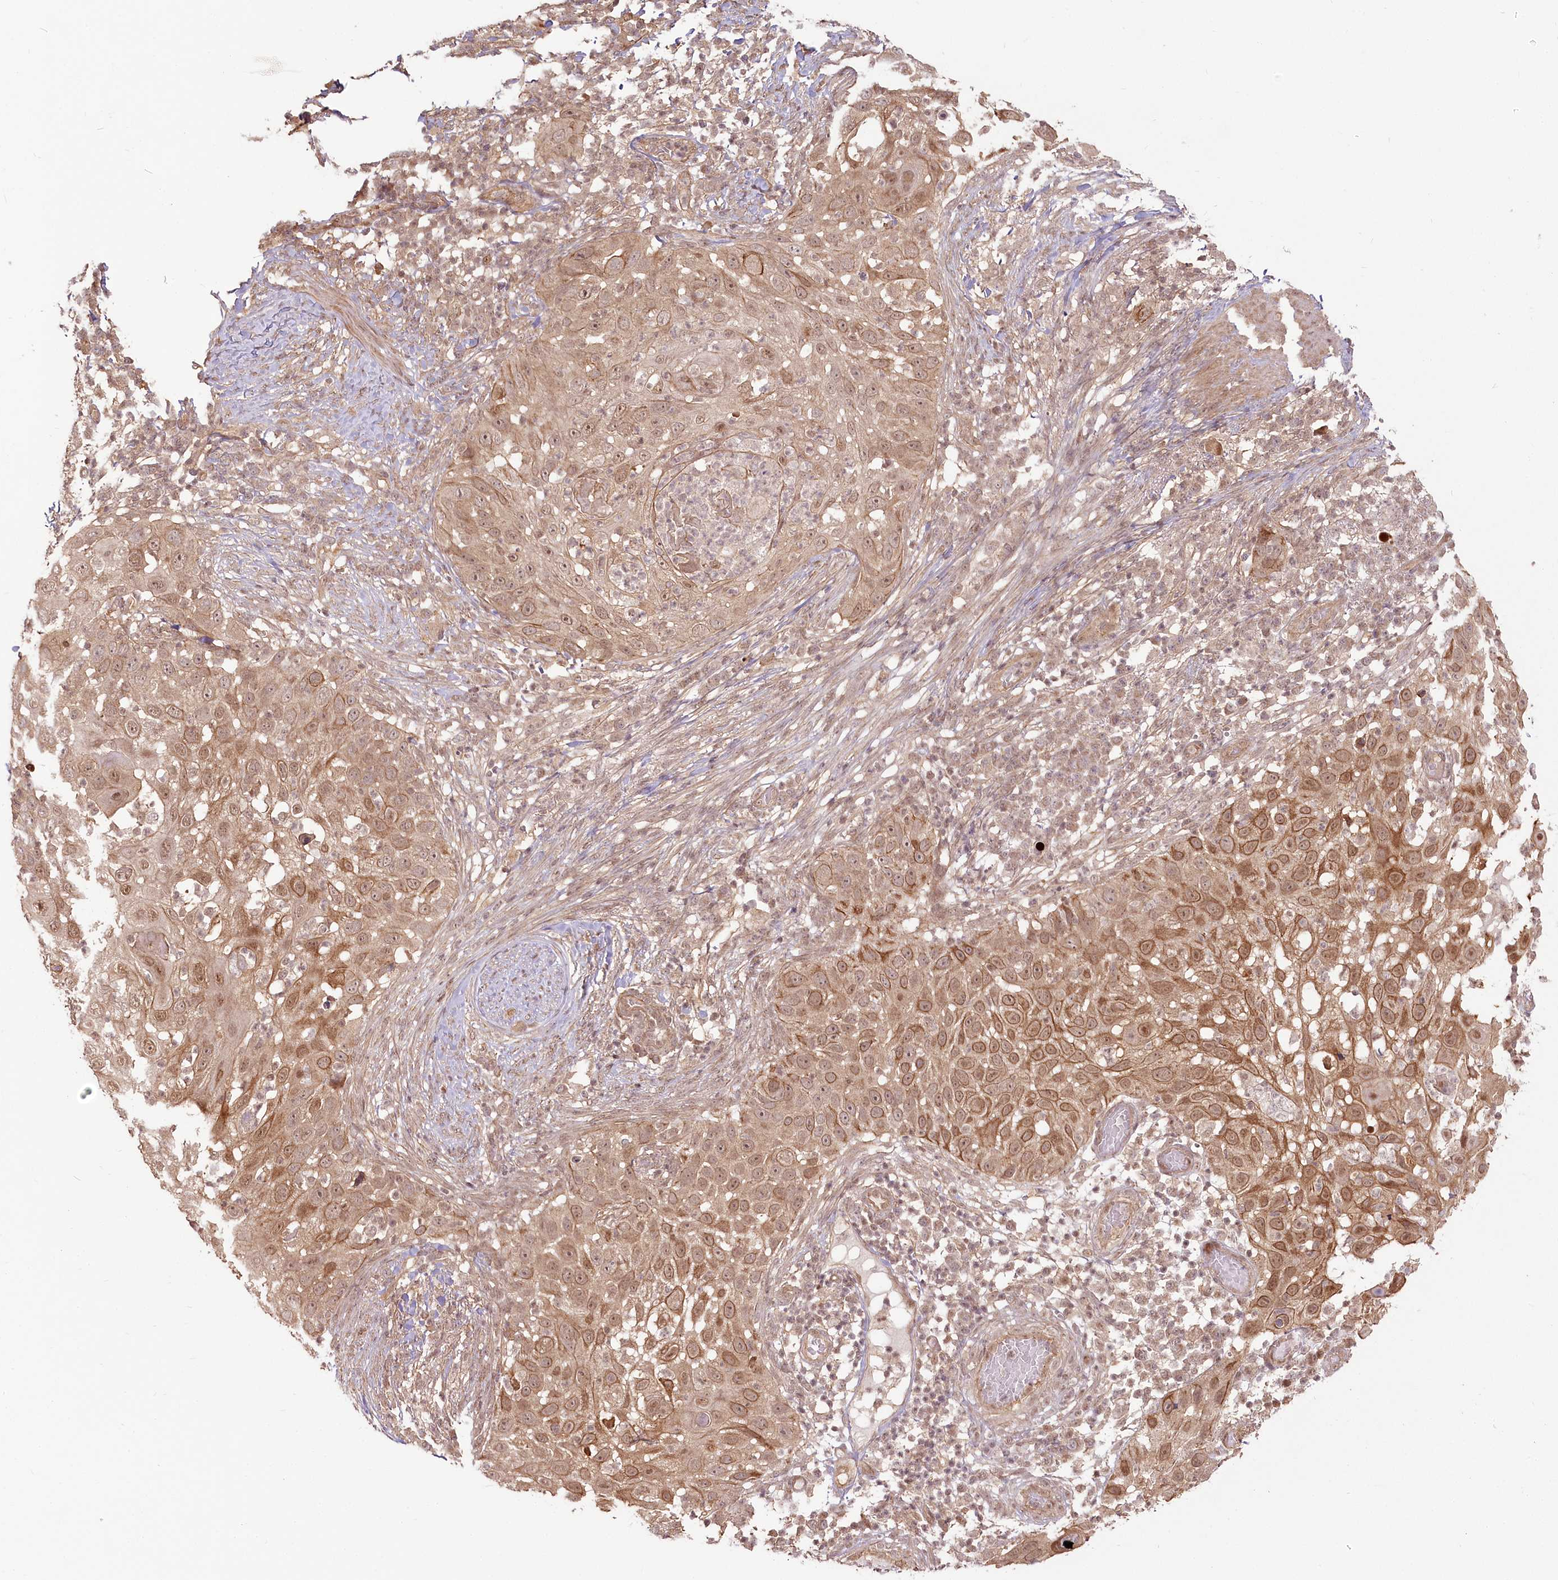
{"staining": {"intensity": "moderate", "quantity": ">75%", "location": "cytoplasmic/membranous,nuclear"}, "tissue": "skin cancer", "cell_type": "Tumor cells", "image_type": "cancer", "snomed": [{"axis": "morphology", "description": "Squamous cell carcinoma, NOS"}, {"axis": "topography", "description": "Skin"}], "caption": "The immunohistochemical stain shows moderate cytoplasmic/membranous and nuclear staining in tumor cells of skin cancer tissue.", "gene": "R3HDM2", "patient": {"sex": "female", "age": 44}}